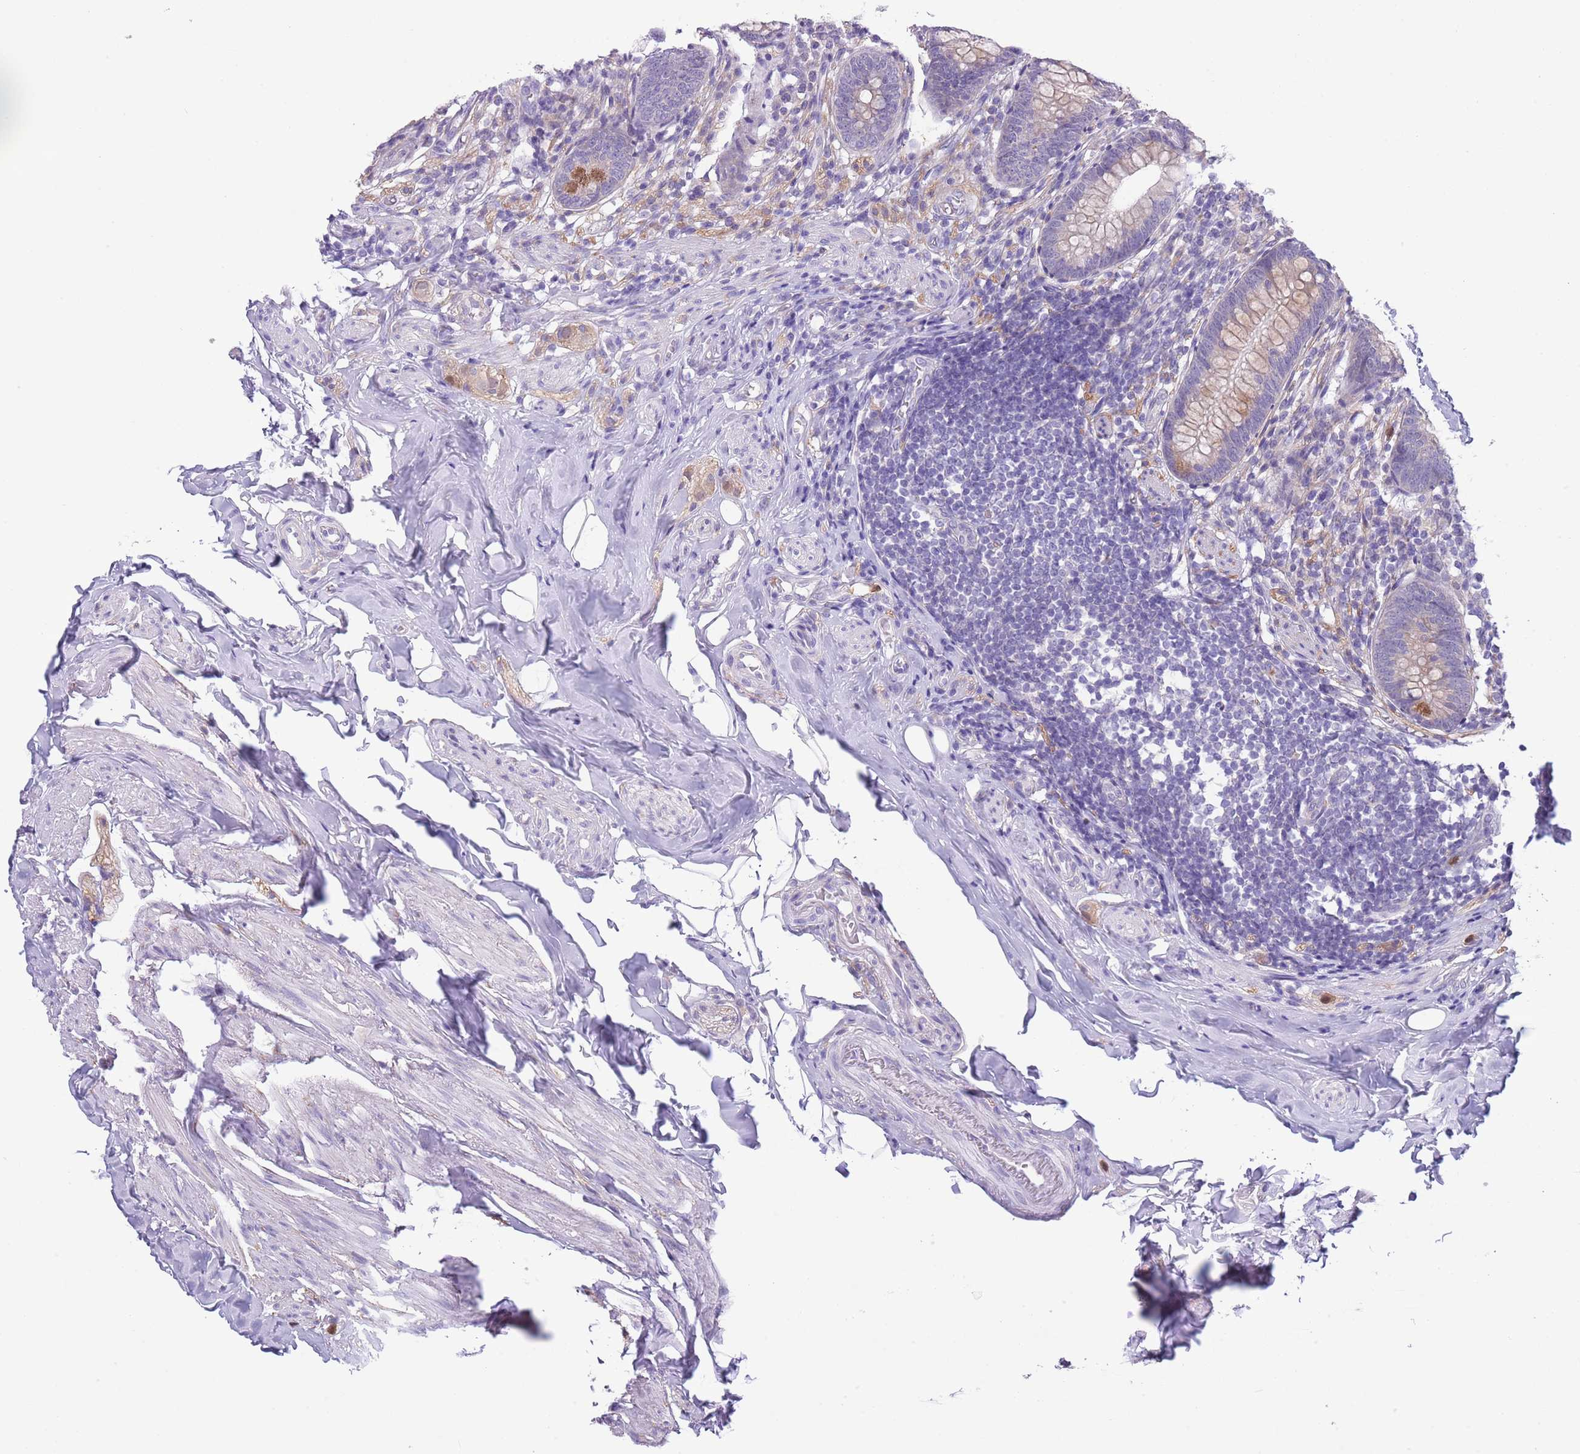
{"staining": {"intensity": "moderate", "quantity": "<25%", "location": "cytoplasmic/membranous"}, "tissue": "appendix", "cell_type": "Glandular cells", "image_type": "normal", "snomed": [{"axis": "morphology", "description": "Normal tissue, NOS"}, {"axis": "topography", "description": "Appendix"}], "caption": "An IHC photomicrograph of unremarkable tissue is shown. Protein staining in brown highlights moderate cytoplasmic/membranous positivity in appendix within glandular cells. The protein is shown in brown color, while the nuclei are stained blue.", "gene": "ZFP2", "patient": {"sex": "female", "age": 62}}